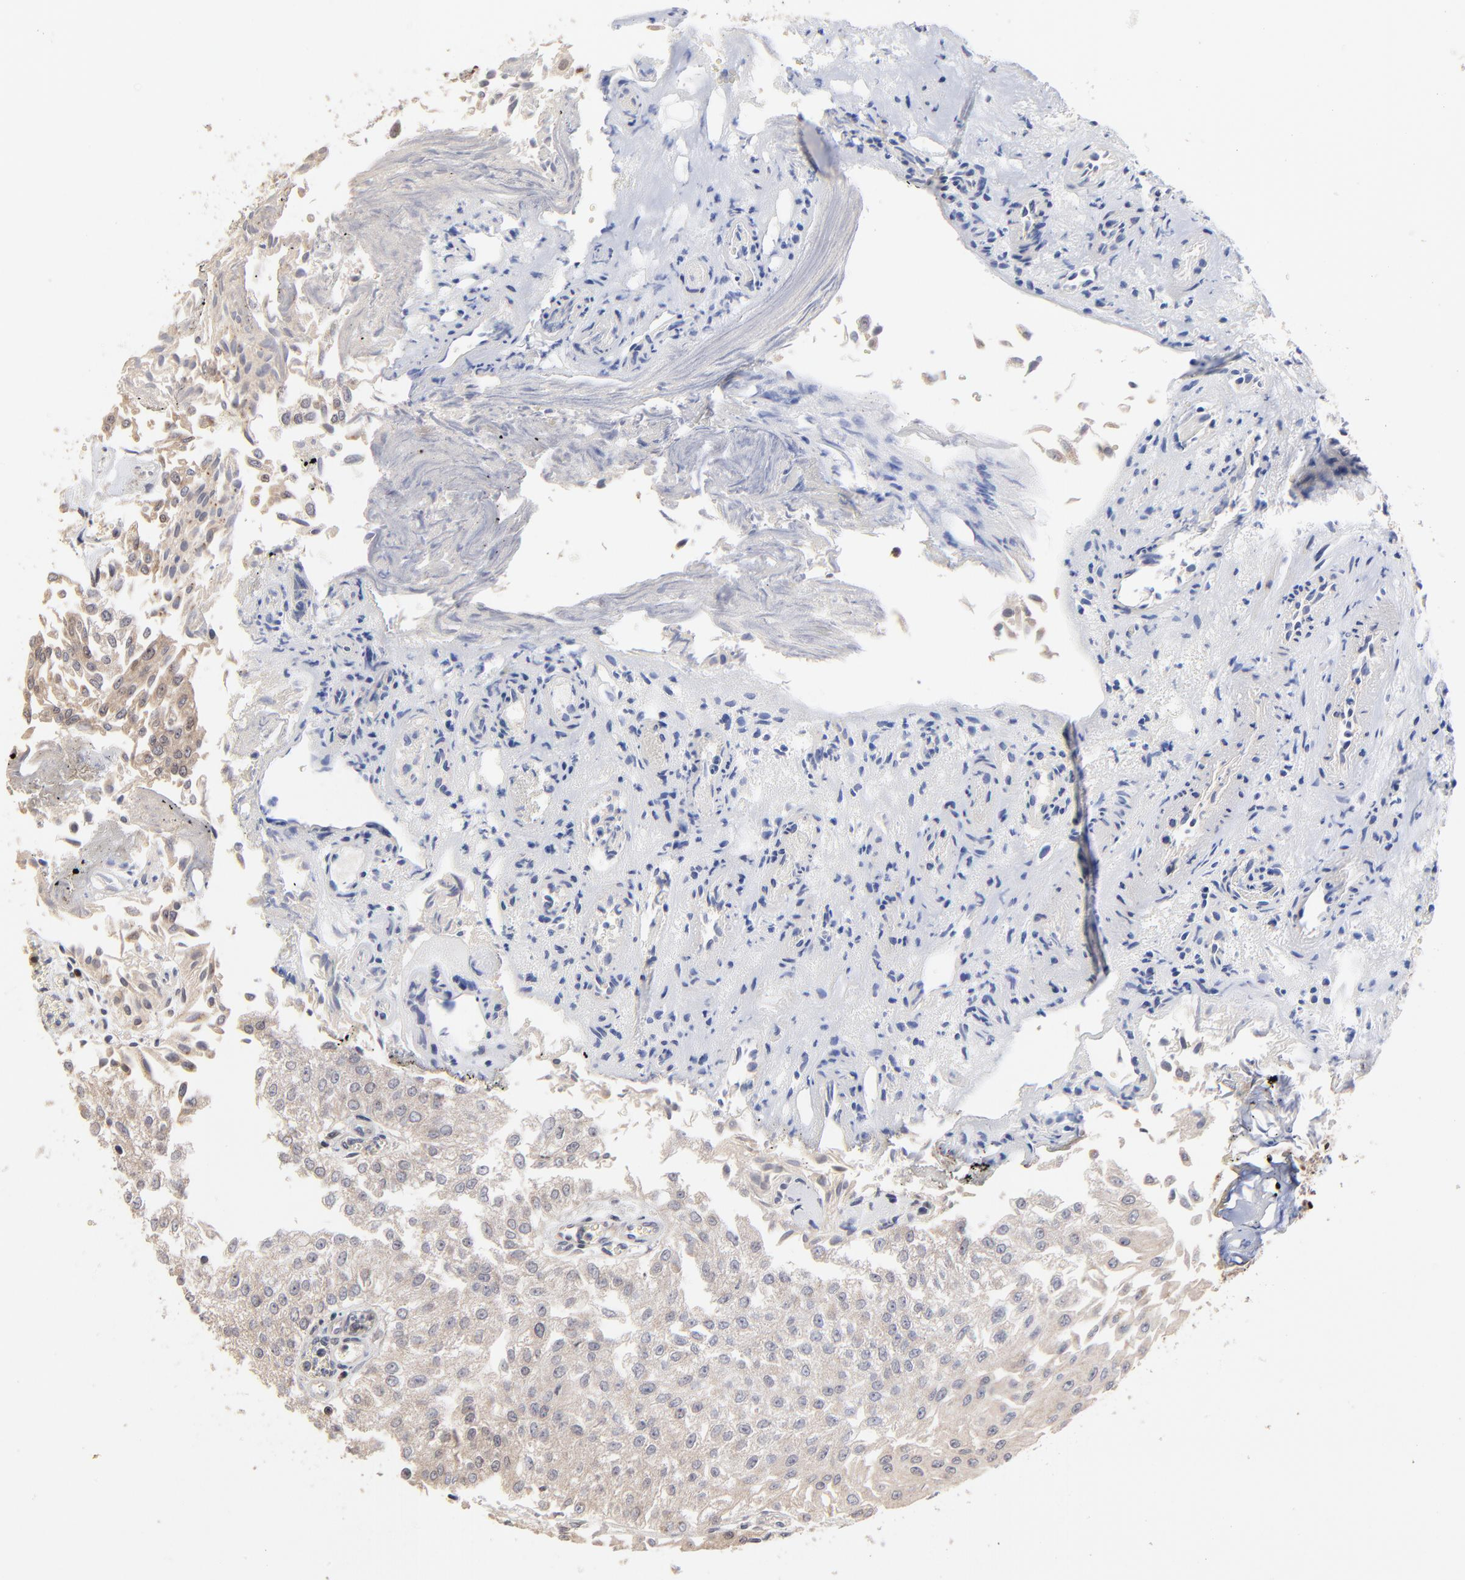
{"staining": {"intensity": "weak", "quantity": ">75%", "location": "cytoplasmic/membranous"}, "tissue": "urothelial cancer", "cell_type": "Tumor cells", "image_type": "cancer", "snomed": [{"axis": "morphology", "description": "Urothelial carcinoma, Low grade"}, {"axis": "topography", "description": "Urinary bladder"}], "caption": "Urothelial cancer stained with IHC shows weak cytoplasmic/membranous staining in about >75% of tumor cells.", "gene": "DSN1", "patient": {"sex": "male", "age": 86}}